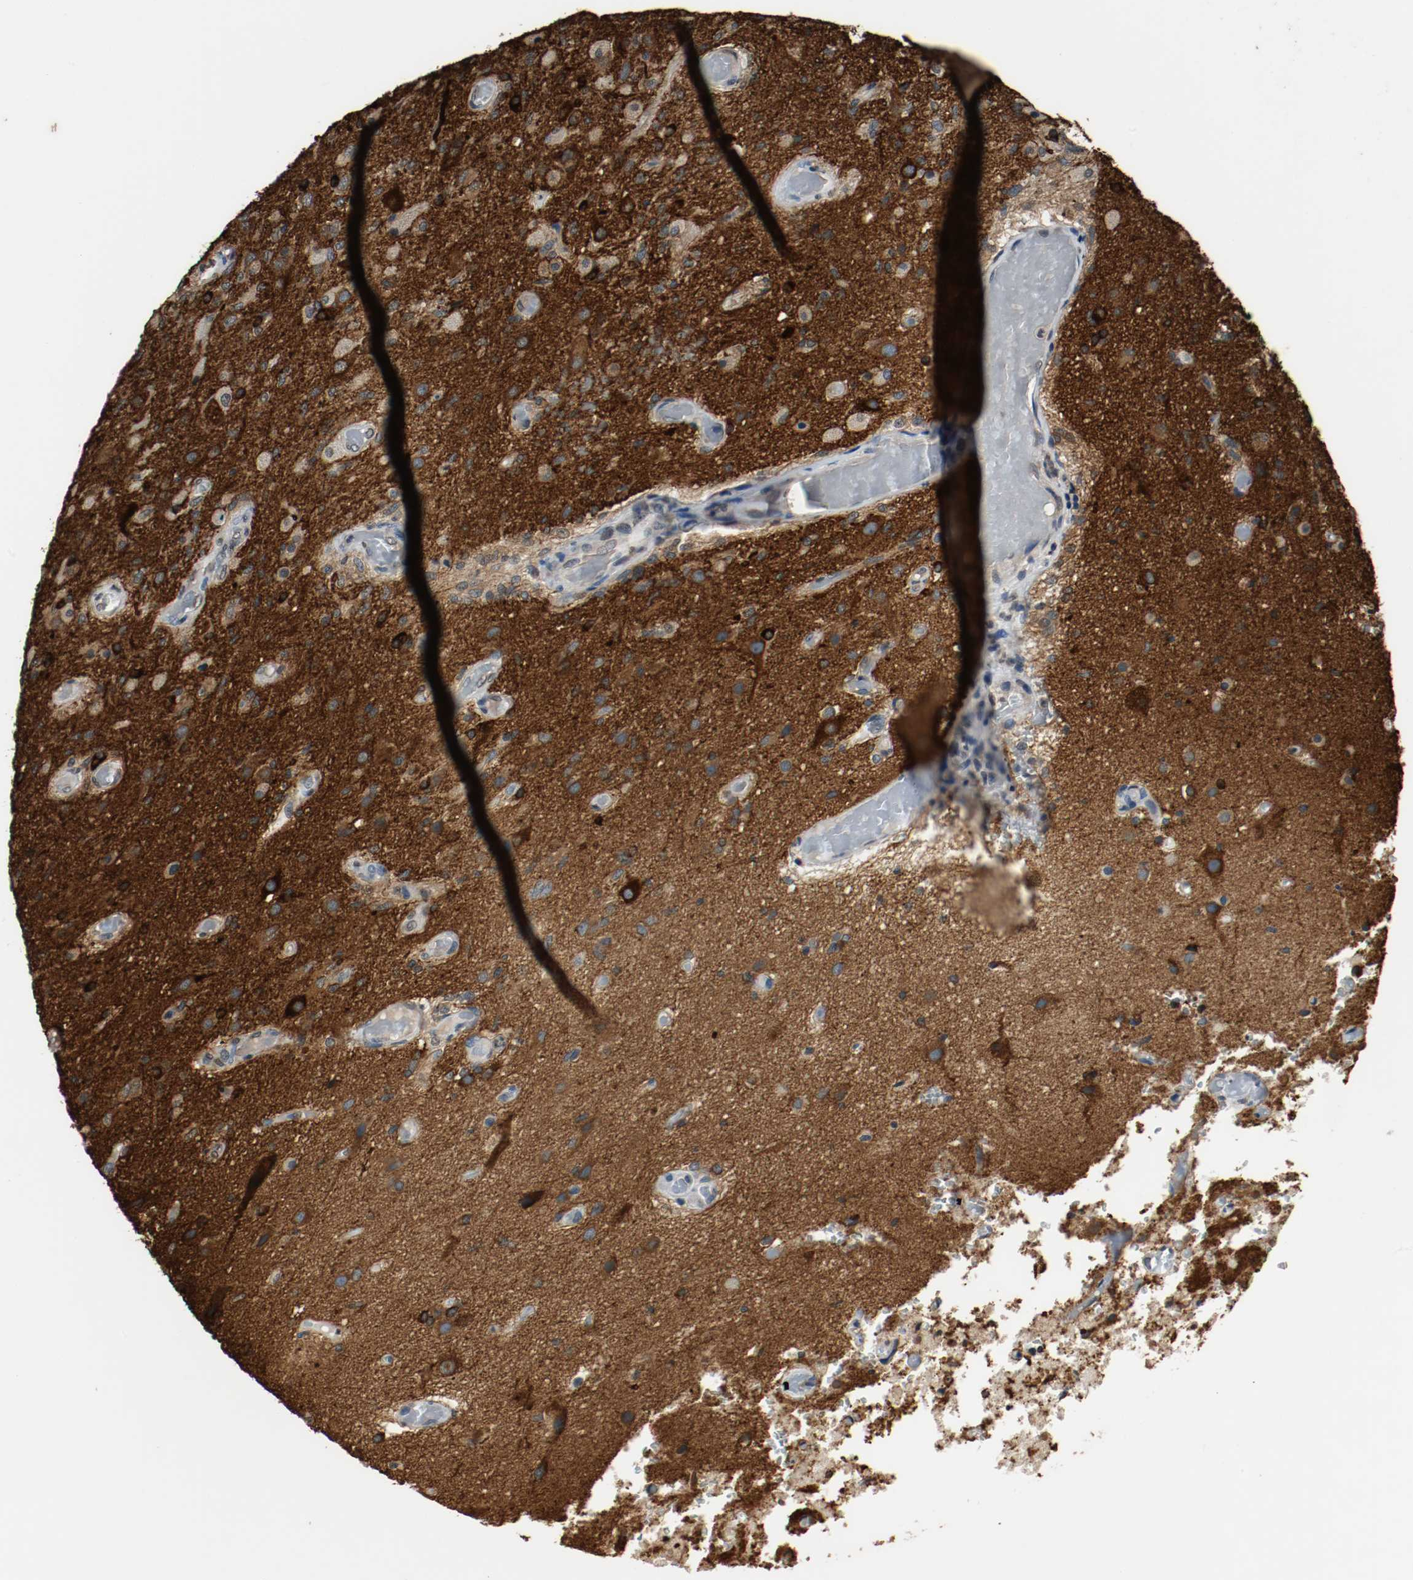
{"staining": {"intensity": "strong", "quantity": ">75%", "location": "cytoplasmic/membranous"}, "tissue": "glioma", "cell_type": "Tumor cells", "image_type": "cancer", "snomed": [{"axis": "morphology", "description": "Normal tissue, NOS"}, {"axis": "morphology", "description": "Glioma, malignant, High grade"}, {"axis": "topography", "description": "Cerebral cortex"}], "caption": "Protein staining of malignant glioma (high-grade) tissue exhibits strong cytoplasmic/membranous positivity in approximately >75% of tumor cells.", "gene": "RTN4", "patient": {"sex": "male", "age": 77}}